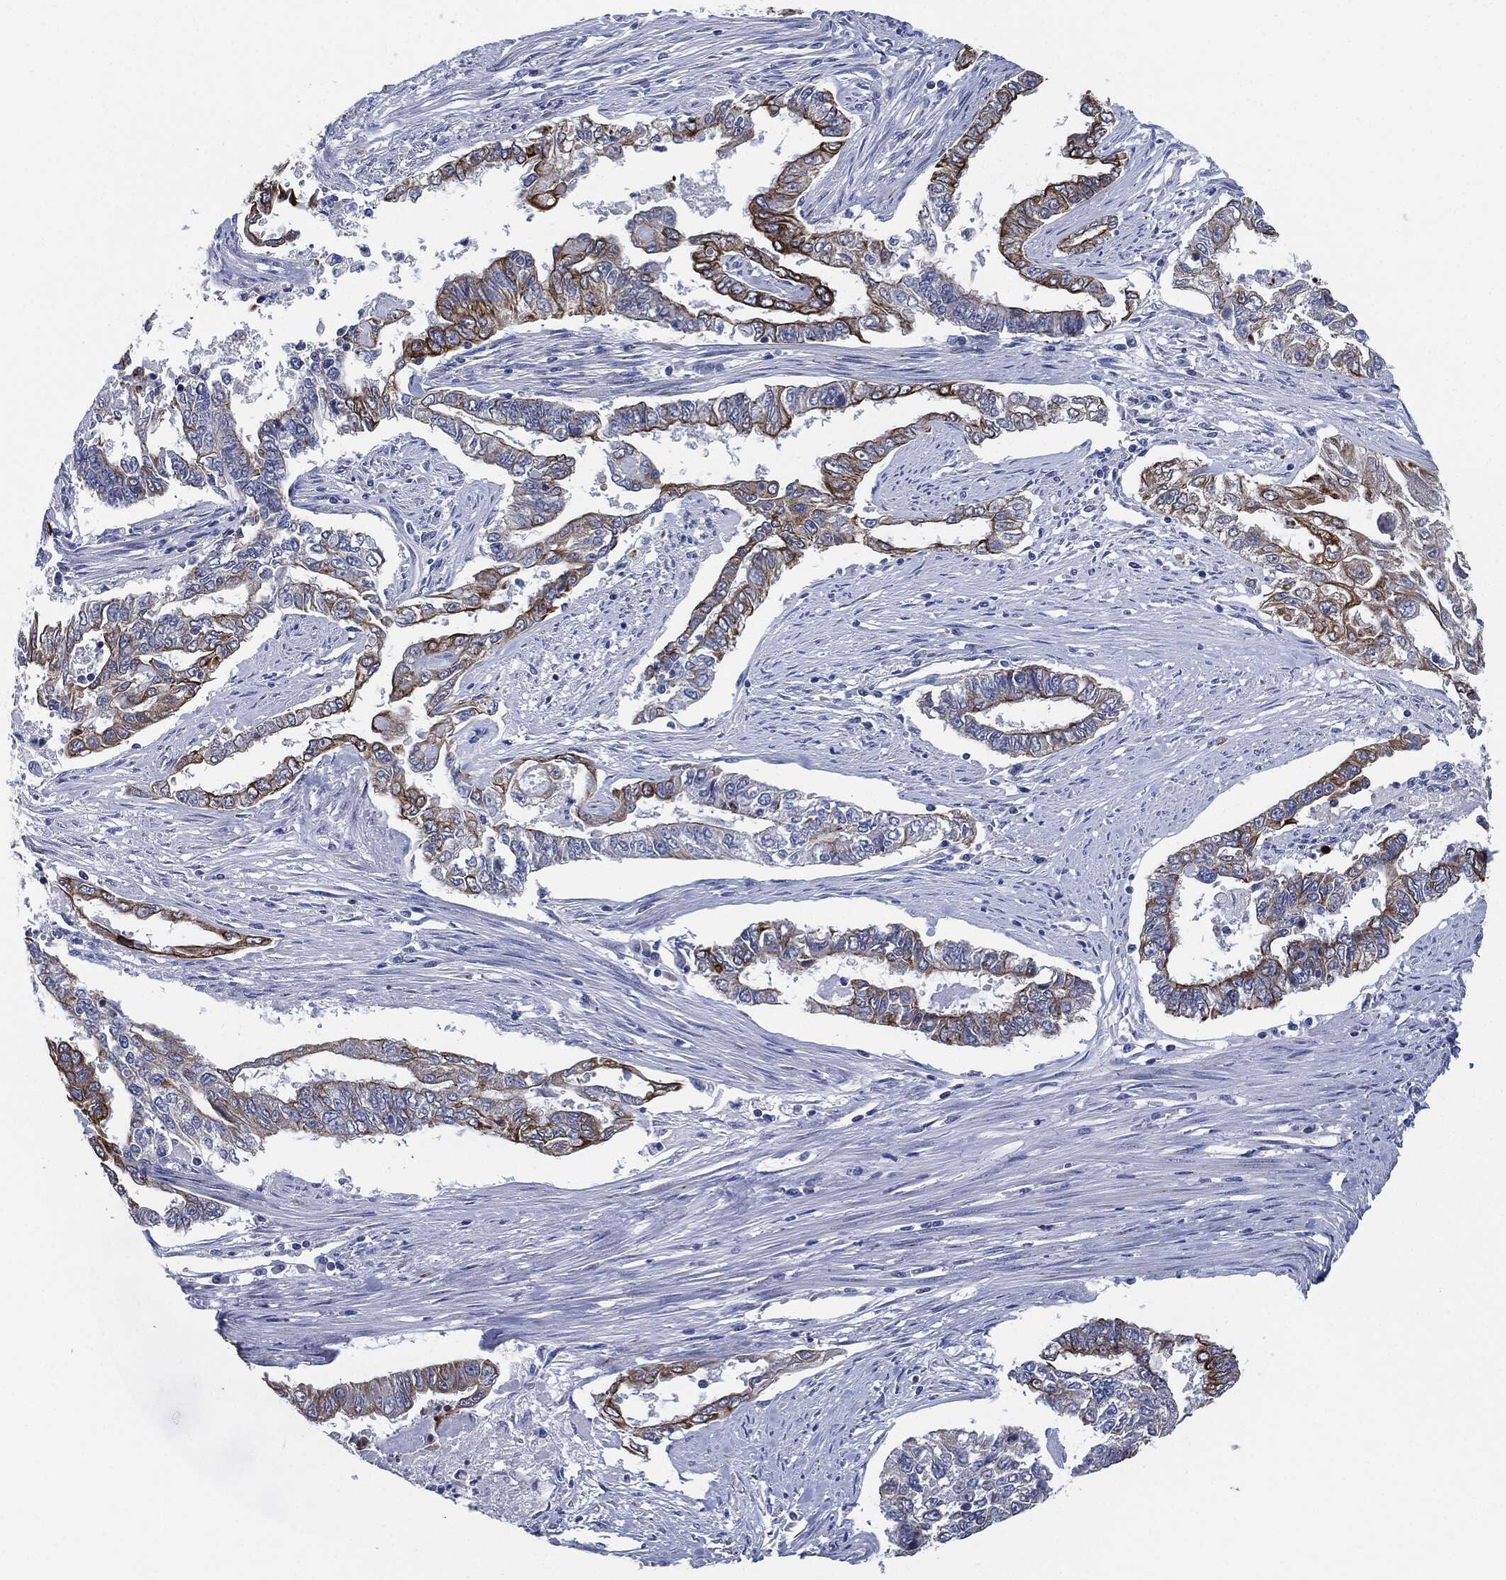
{"staining": {"intensity": "strong", "quantity": "<25%", "location": "cytoplasmic/membranous"}, "tissue": "endometrial cancer", "cell_type": "Tumor cells", "image_type": "cancer", "snomed": [{"axis": "morphology", "description": "Adenocarcinoma, NOS"}, {"axis": "topography", "description": "Uterus"}], "caption": "The immunohistochemical stain shows strong cytoplasmic/membranous positivity in tumor cells of adenocarcinoma (endometrial) tissue. (Brightfield microscopy of DAB IHC at high magnification).", "gene": "SHROOM2", "patient": {"sex": "female", "age": 59}}